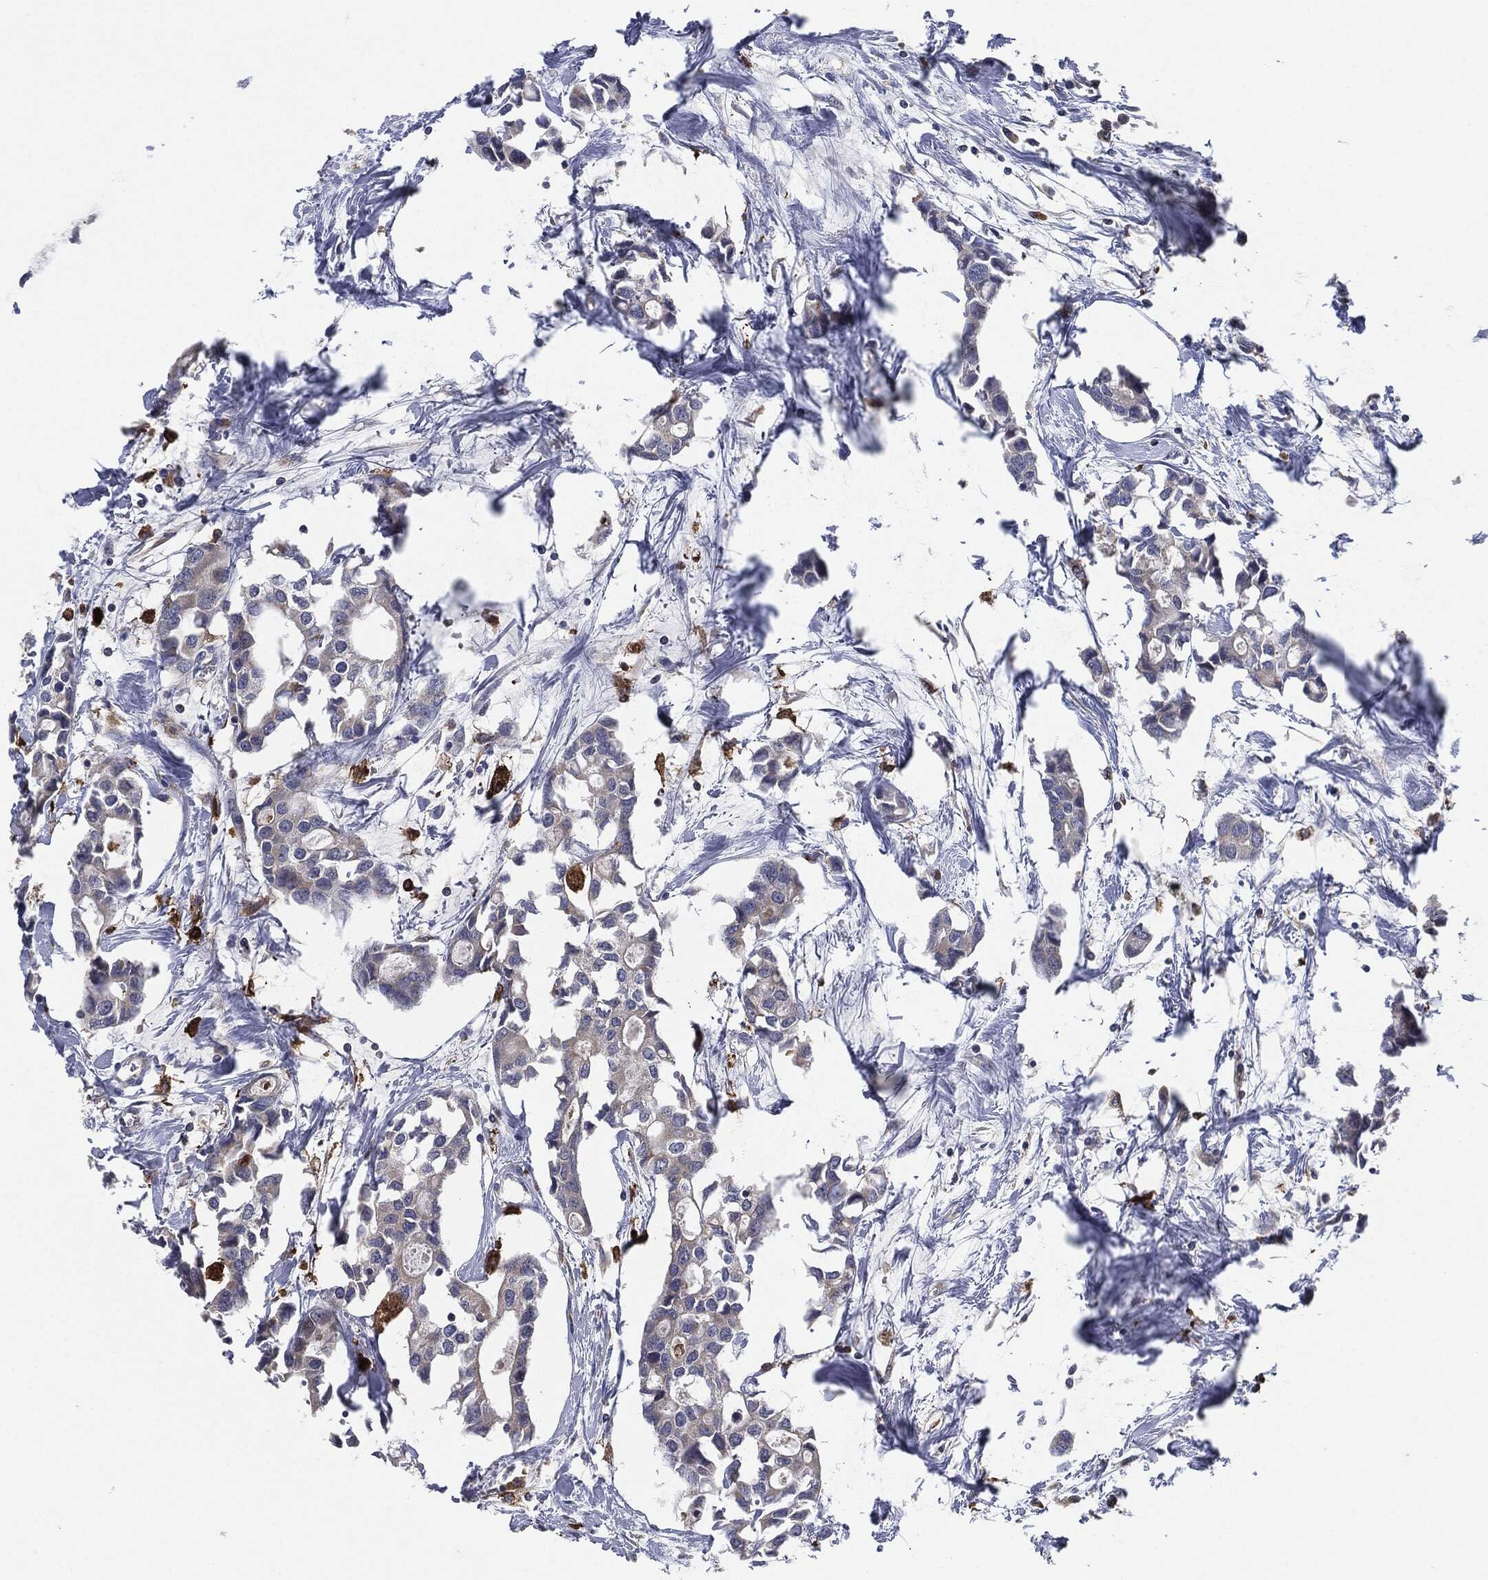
{"staining": {"intensity": "weak", "quantity": "25%-75%", "location": "cytoplasmic/membranous"}, "tissue": "breast cancer", "cell_type": "Tumor cells", "image_type": "cancer", "snomed": [{"axis": "morphology", "description": "Duct carcinoma"}, {"axis": "topography", "description": "Breast"}], "caption": "Immunohistochemical staining of breast cancer shows low levels of weak cytoplasmic/membranous protein expression in approximately 25%-75% of tumor cells.", "gene": "TMEM11", "patient": {"sex": "female", "age": 83}}